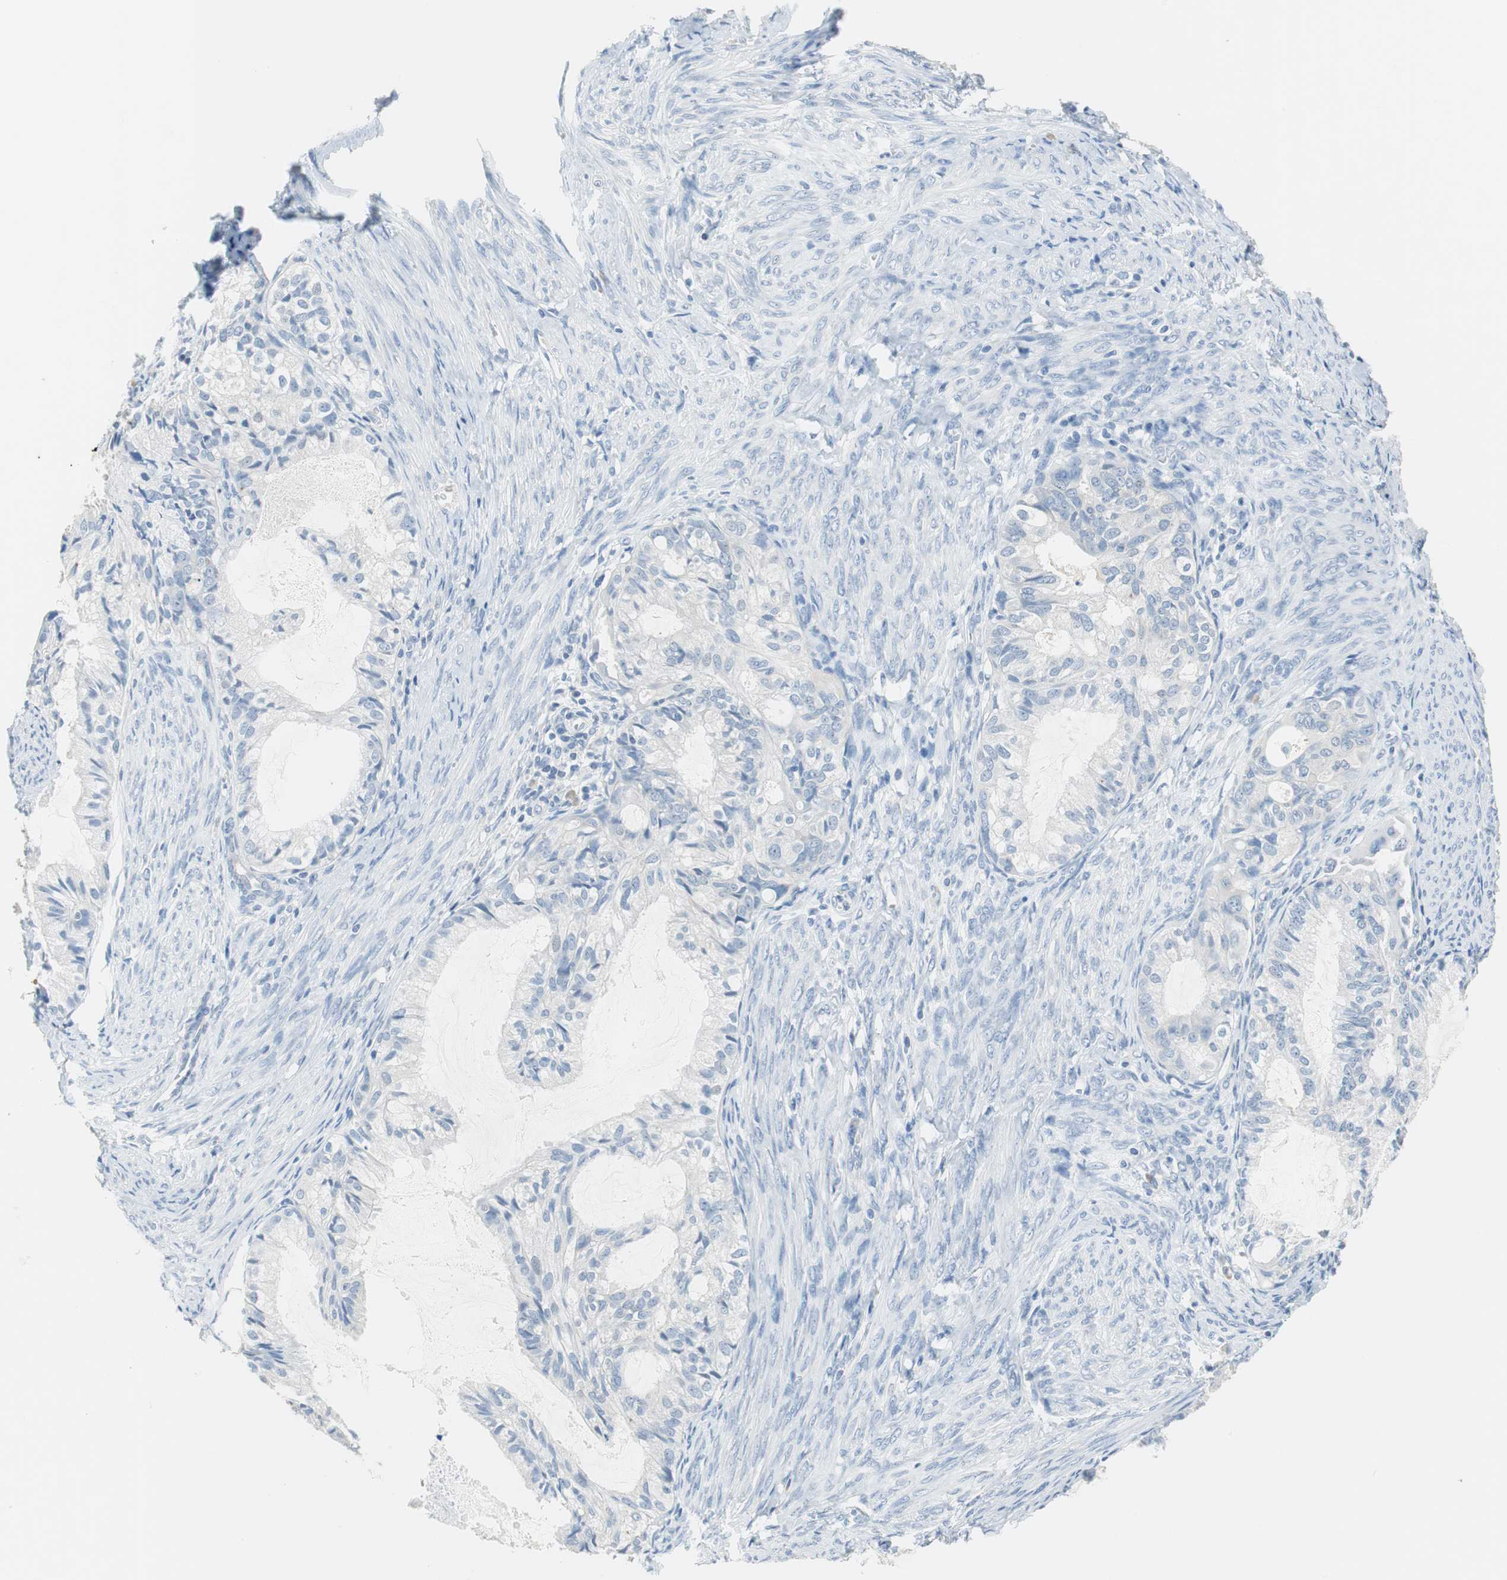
{"staining": {"intensity": "negative", "quantity": "none", "location": "none"}, "tissue": "cervical cancer", "cell_type": "Tumor cells", "image_type": "cancer", "snomed": [{"axis": "morphology", "description": "Normal tissue, NOS"}, {"axis": "morphology", "description": "Adenocarcinoma, NOS"}, {"axis": "topography", "description": "Cervix"}, {"axis": "topography", "description": "Endometrium"}], "caption": "DAB (3,3'-diaminobenzidine) immunohistochemical staining of cervical cancer (adenocarcinoma) reveals no significant staining in tumor cells.", "gene": "GLCCI1", "patient": {"sex": "female", "age": 86}}